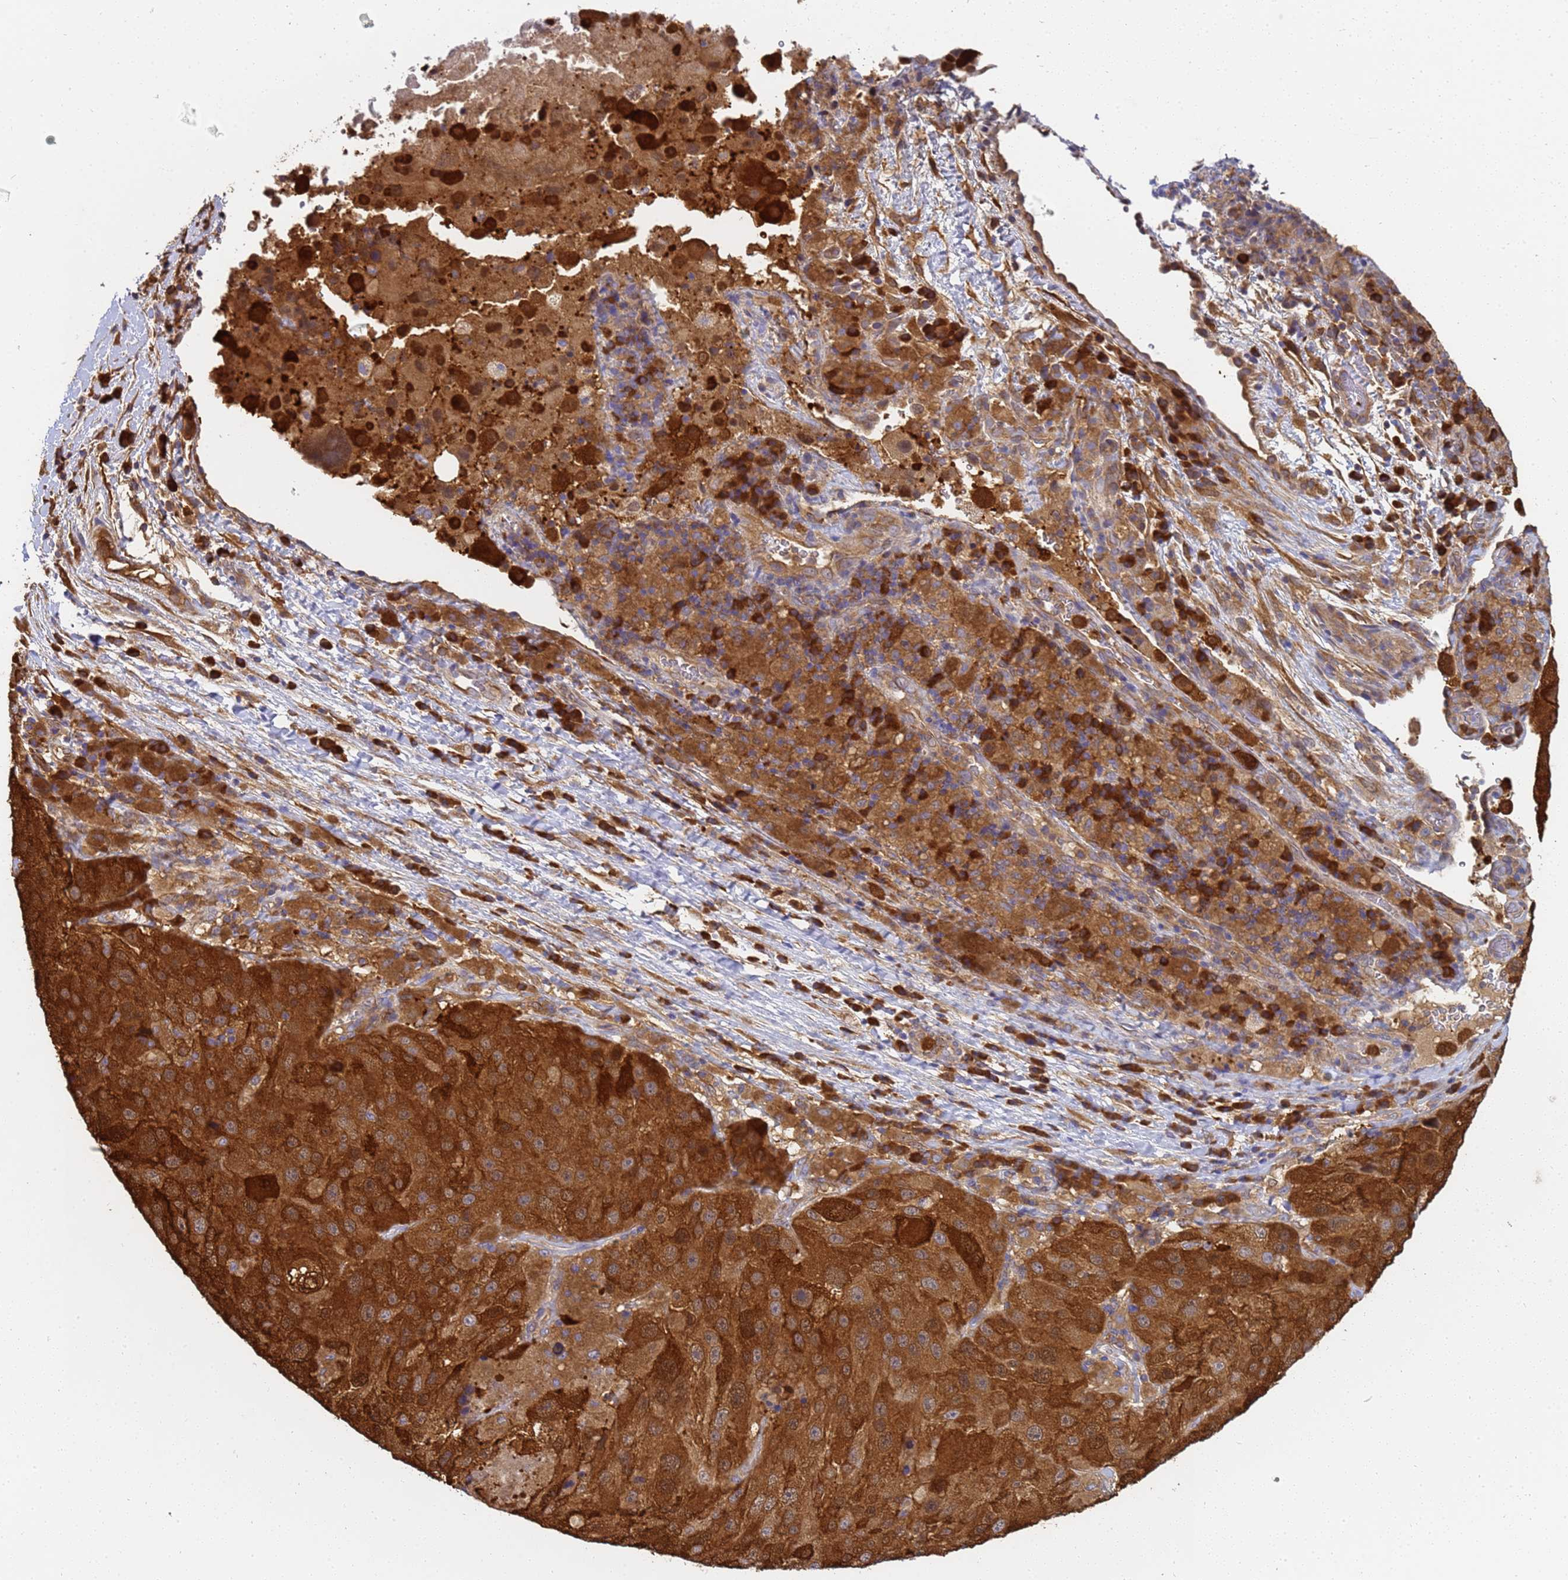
{"staining": {"intensity": "strong", "quantity": ">75%", "location": "cytoplasmic/membranous"}, "tissue": "melanoma", "cell_type": "Tumor cells", "image_type": "cancer", "snomed": [{"axis": "morphology", "description": "Malignant melanoma, Metastatic site"}, {"axis": "topography", "description": "Lymph node"}], "caption": "IHC (DAB (3,3'-diaminobenzidine)) staining of human melanoma displays strong cytoplasmic/membranous protein positivity in about >75% of tumor cells.", "gene": "NME1-NME2", "patient": {"sex": "male", "age": 62}}